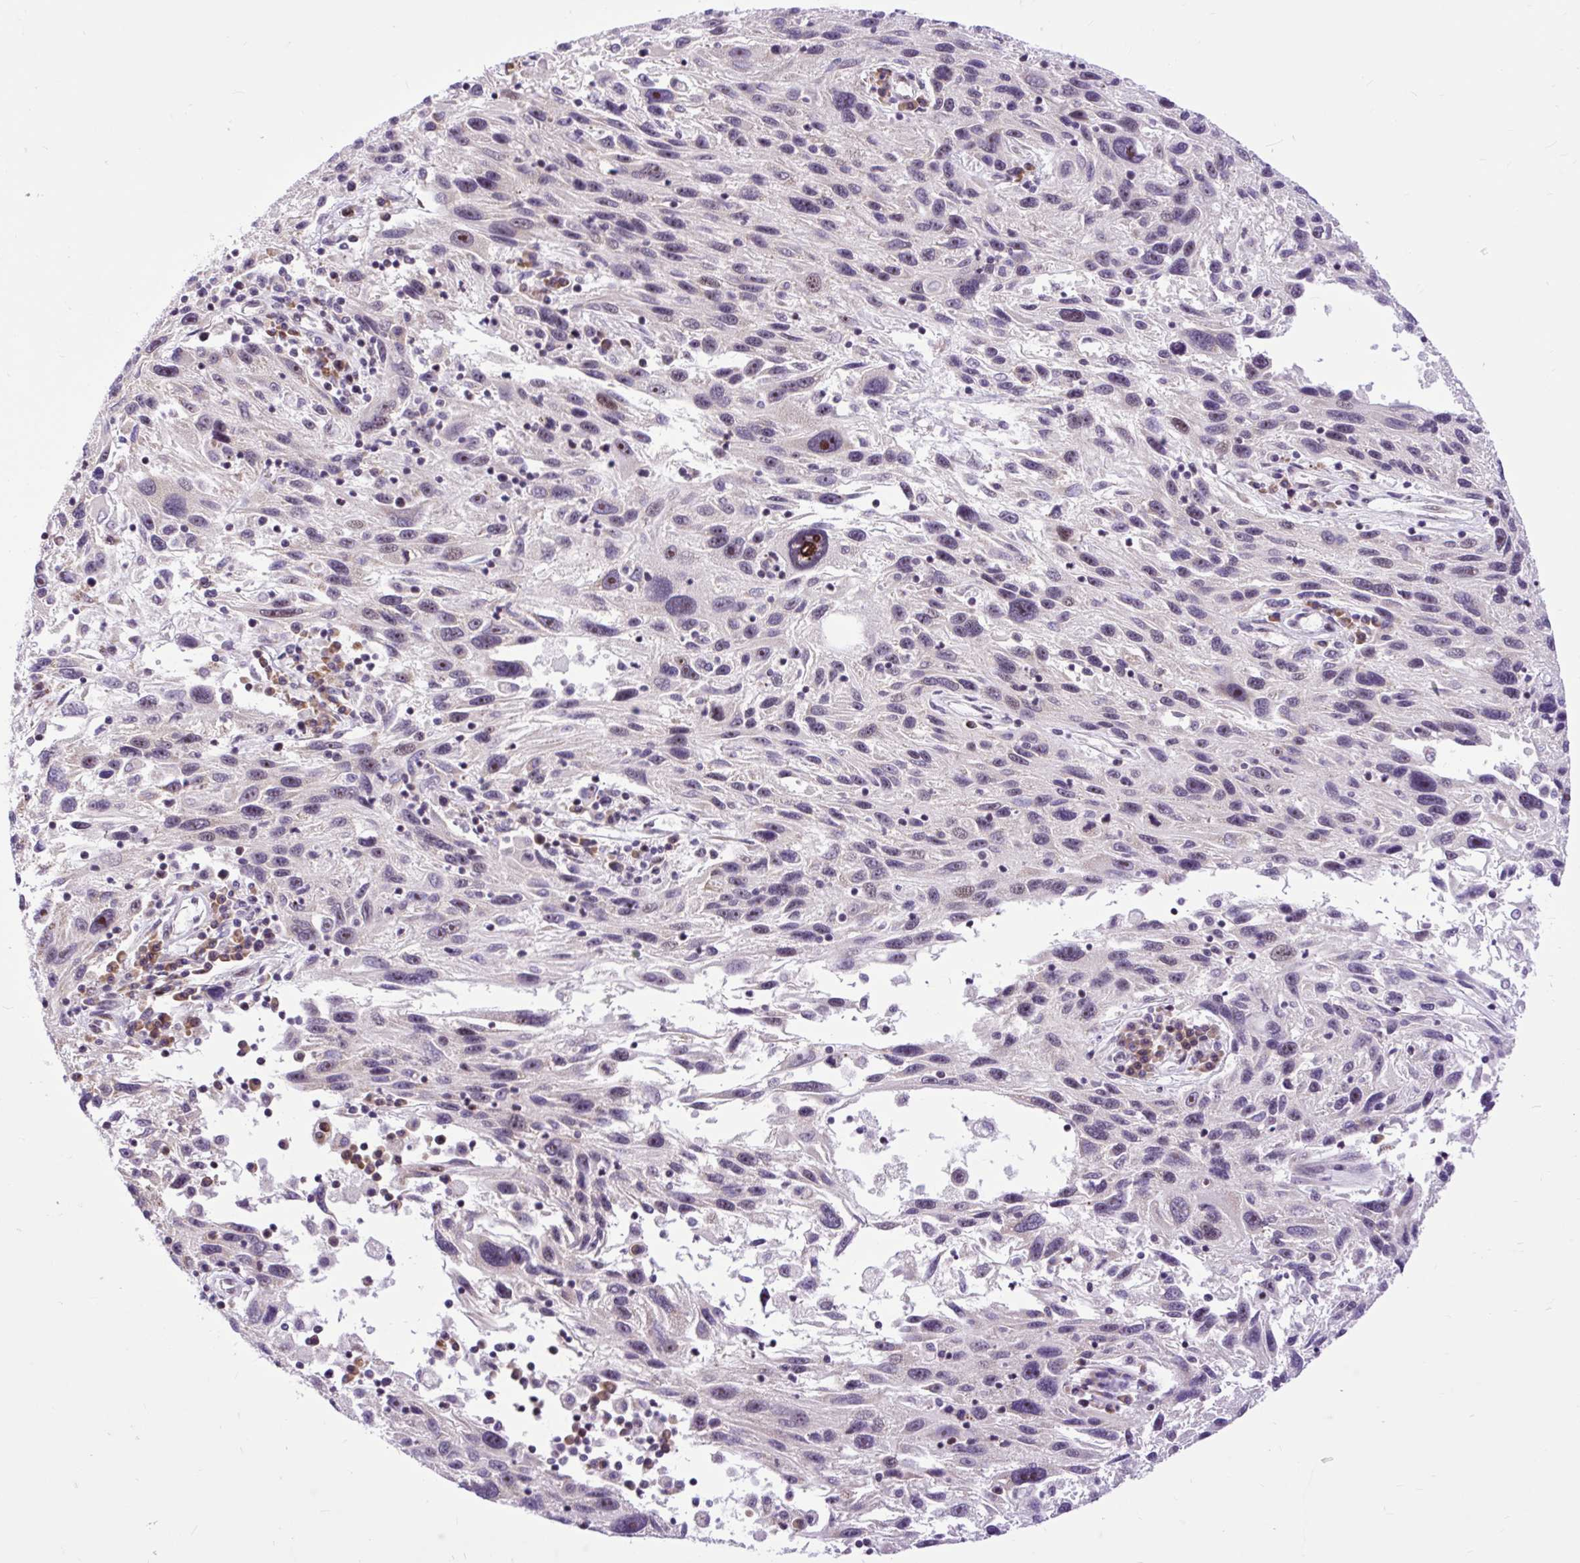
{"staining": {"intensity": "moderate", "quantity": "<25%", "location": "nuclear"}, "tissue": "melanoma", "cell_type": "Tumor cells", "image_type": "cancer", "snomed": [{"axis": "morphology", "description": "Malignant melanoma, NOS"}, {"axis": "topography", "description": "Skin"}], "caption": "High-power microscopy captured an IHC photomicrograph of malignant melanoma, revealing moderate nuclear positivity in approximately <25% of tumor cells.", "gene": "CLK2", "patient": {"sex": "male", "age": 53}}